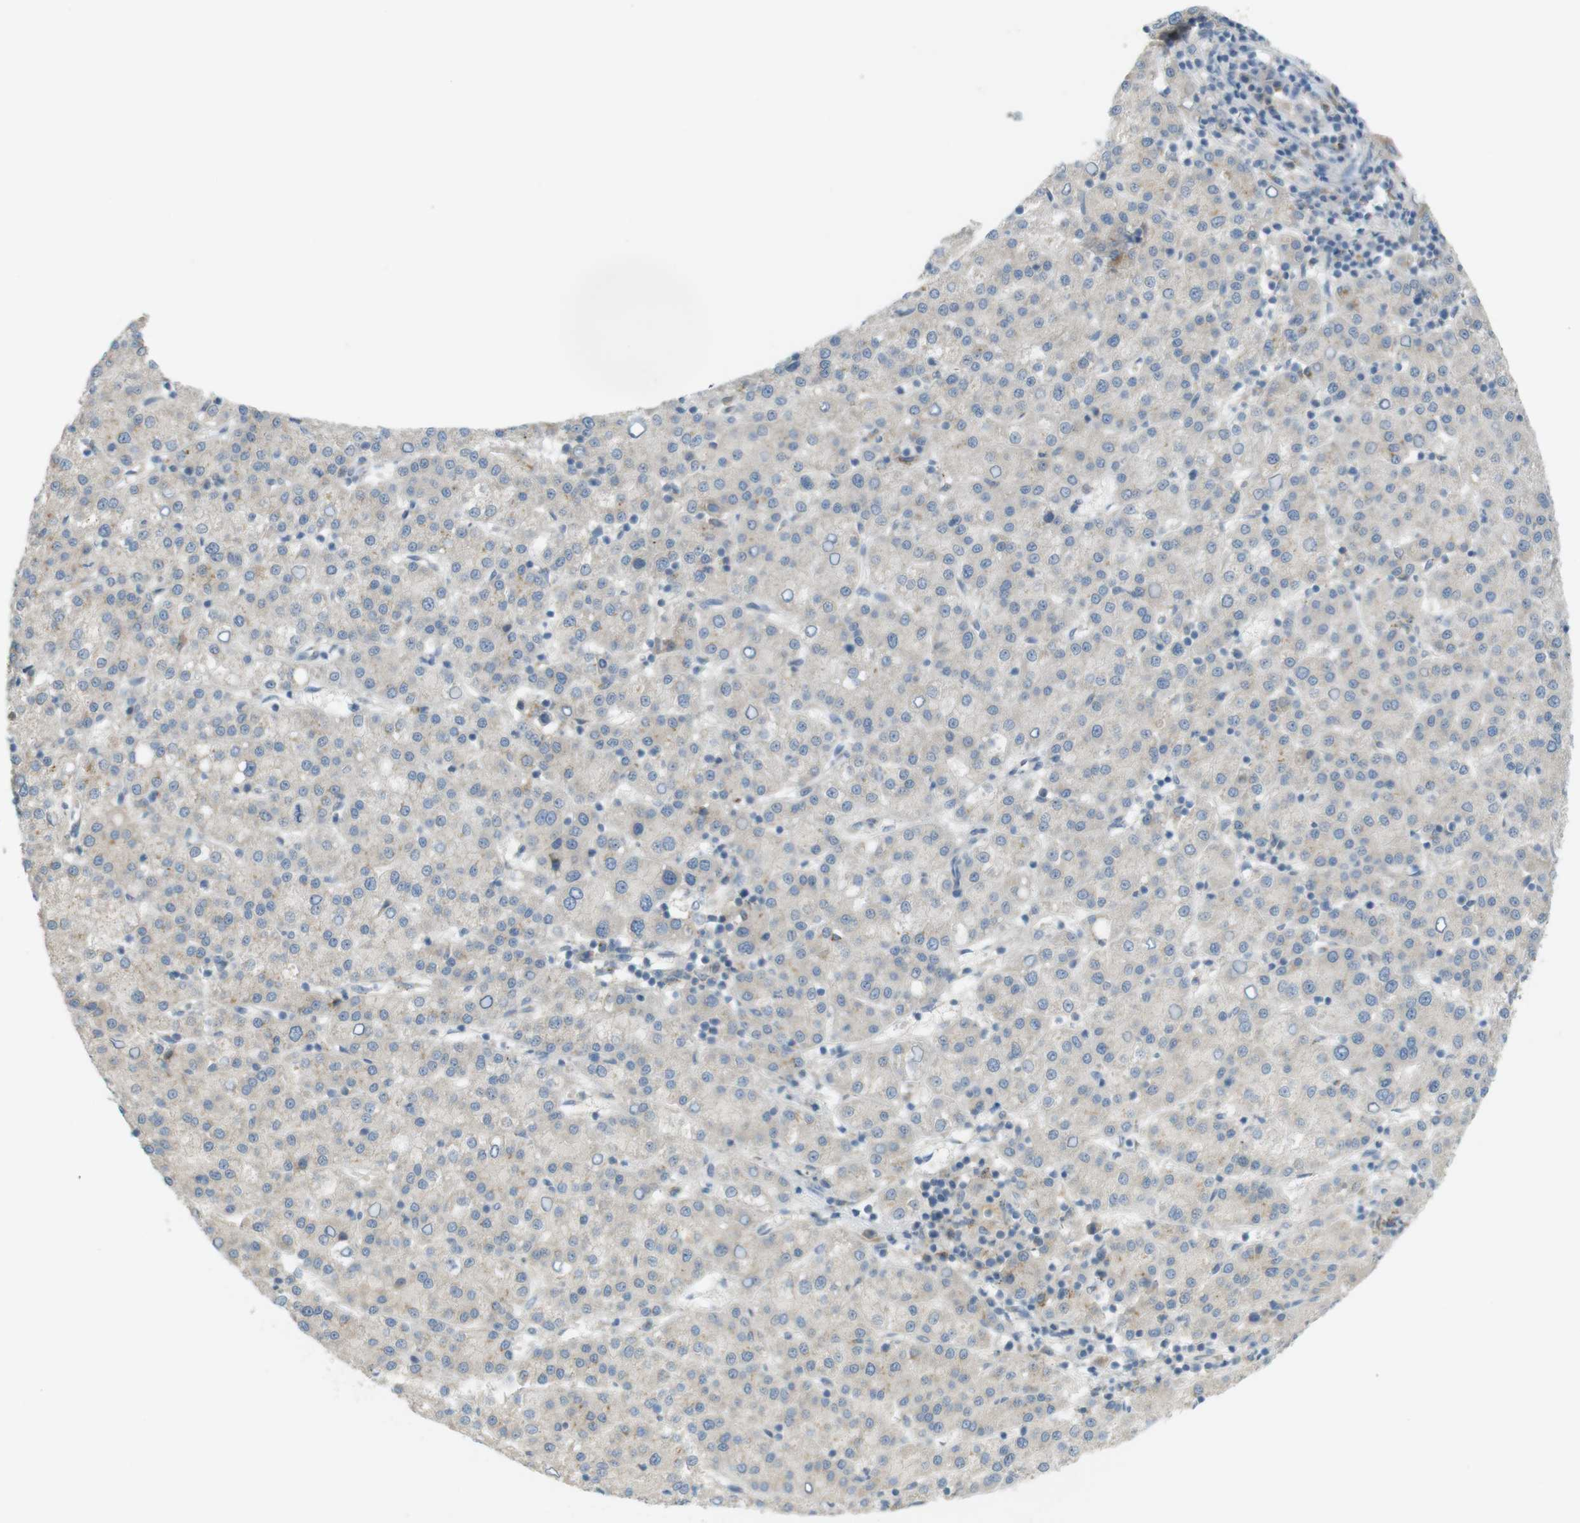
{"staining": {"intensity": "negative", "quantity": "none", "location": "none"}, "tissue": "liver cancer", "cell_type": "Tumor cells", "image_type": "cancer", "snomed": [{"axis": "morphology", "description": "Carcinoma, Hepatocellular, NOS"}, {"axis": "topography", "description": "Liver"}], "caption": "High magnification brightfield microscopy of liver cancer stained with DAB (3,3'-diaminobenzidine) (brown) and counterstained with hematoxylin (blue): tumor cells show no significant expression.", "gene": "UGT8", "patient": {"sex": "female", "age": 58}}